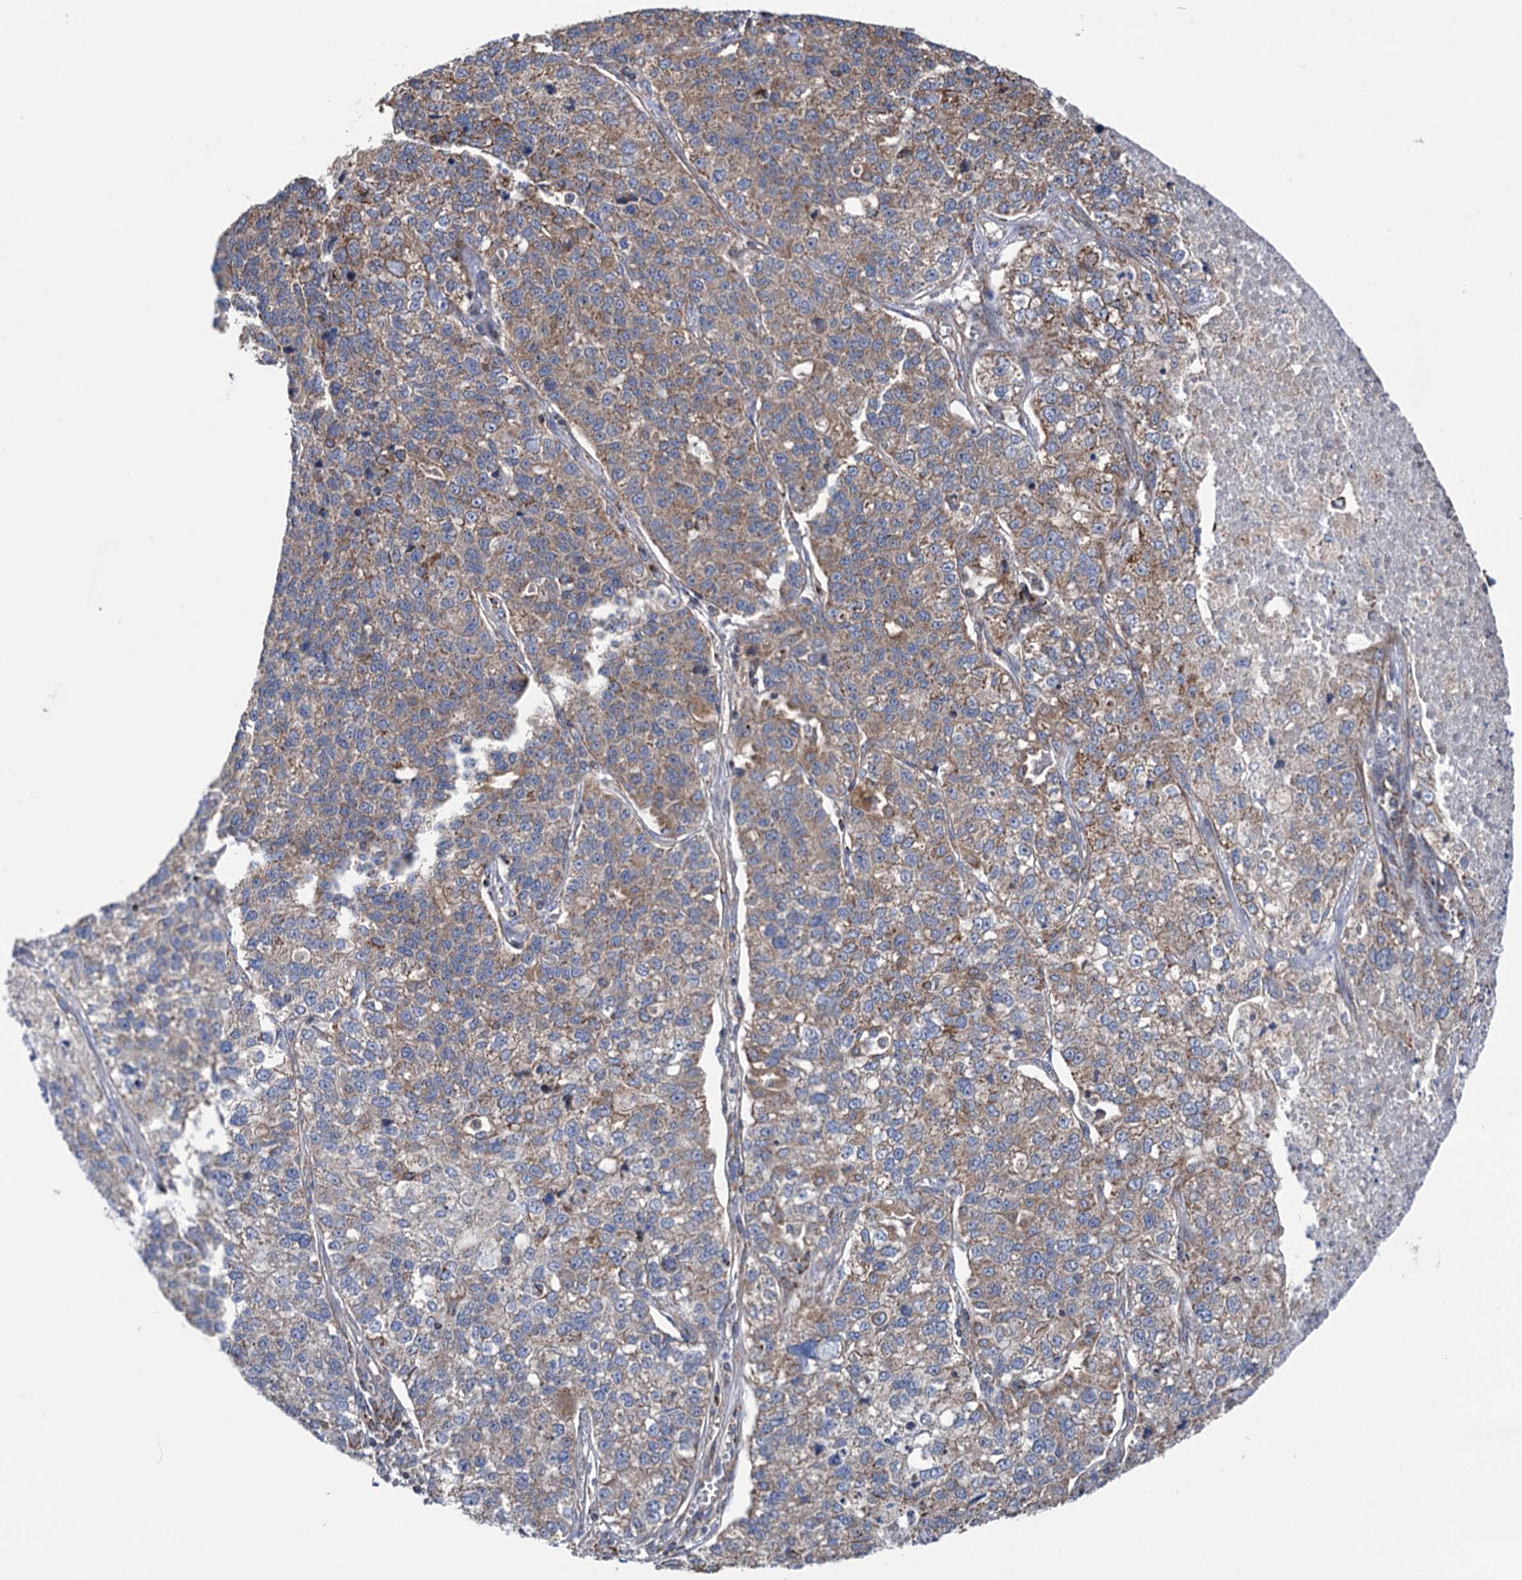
{"staining": {"intensity": "moderate", "quantity": "25%-75%", "location": "cytoplasmic/membranous"}, "tissue": "lung cancer", "cell_type": "Tumor cells", "image_type": "cancer", "snomed": [{"axis": "morphology", "description": "Adenocarcinoma, NOS"}, {"axis": "topography", "description": "Lung"}], "caption": "The immunohistochemical stain shows moderate cytoplasmic/membranous staining in tumor cells of adenocarcinoma (lung) tissue. The staining was performed using DAB (3,3'-diaminobenzidine), with brown indicating positive protein expression. Nuclei are stained blue with hematoxylin.", "gene": "SUCLA2", "patient": {"sex": "male", "age": 49}}